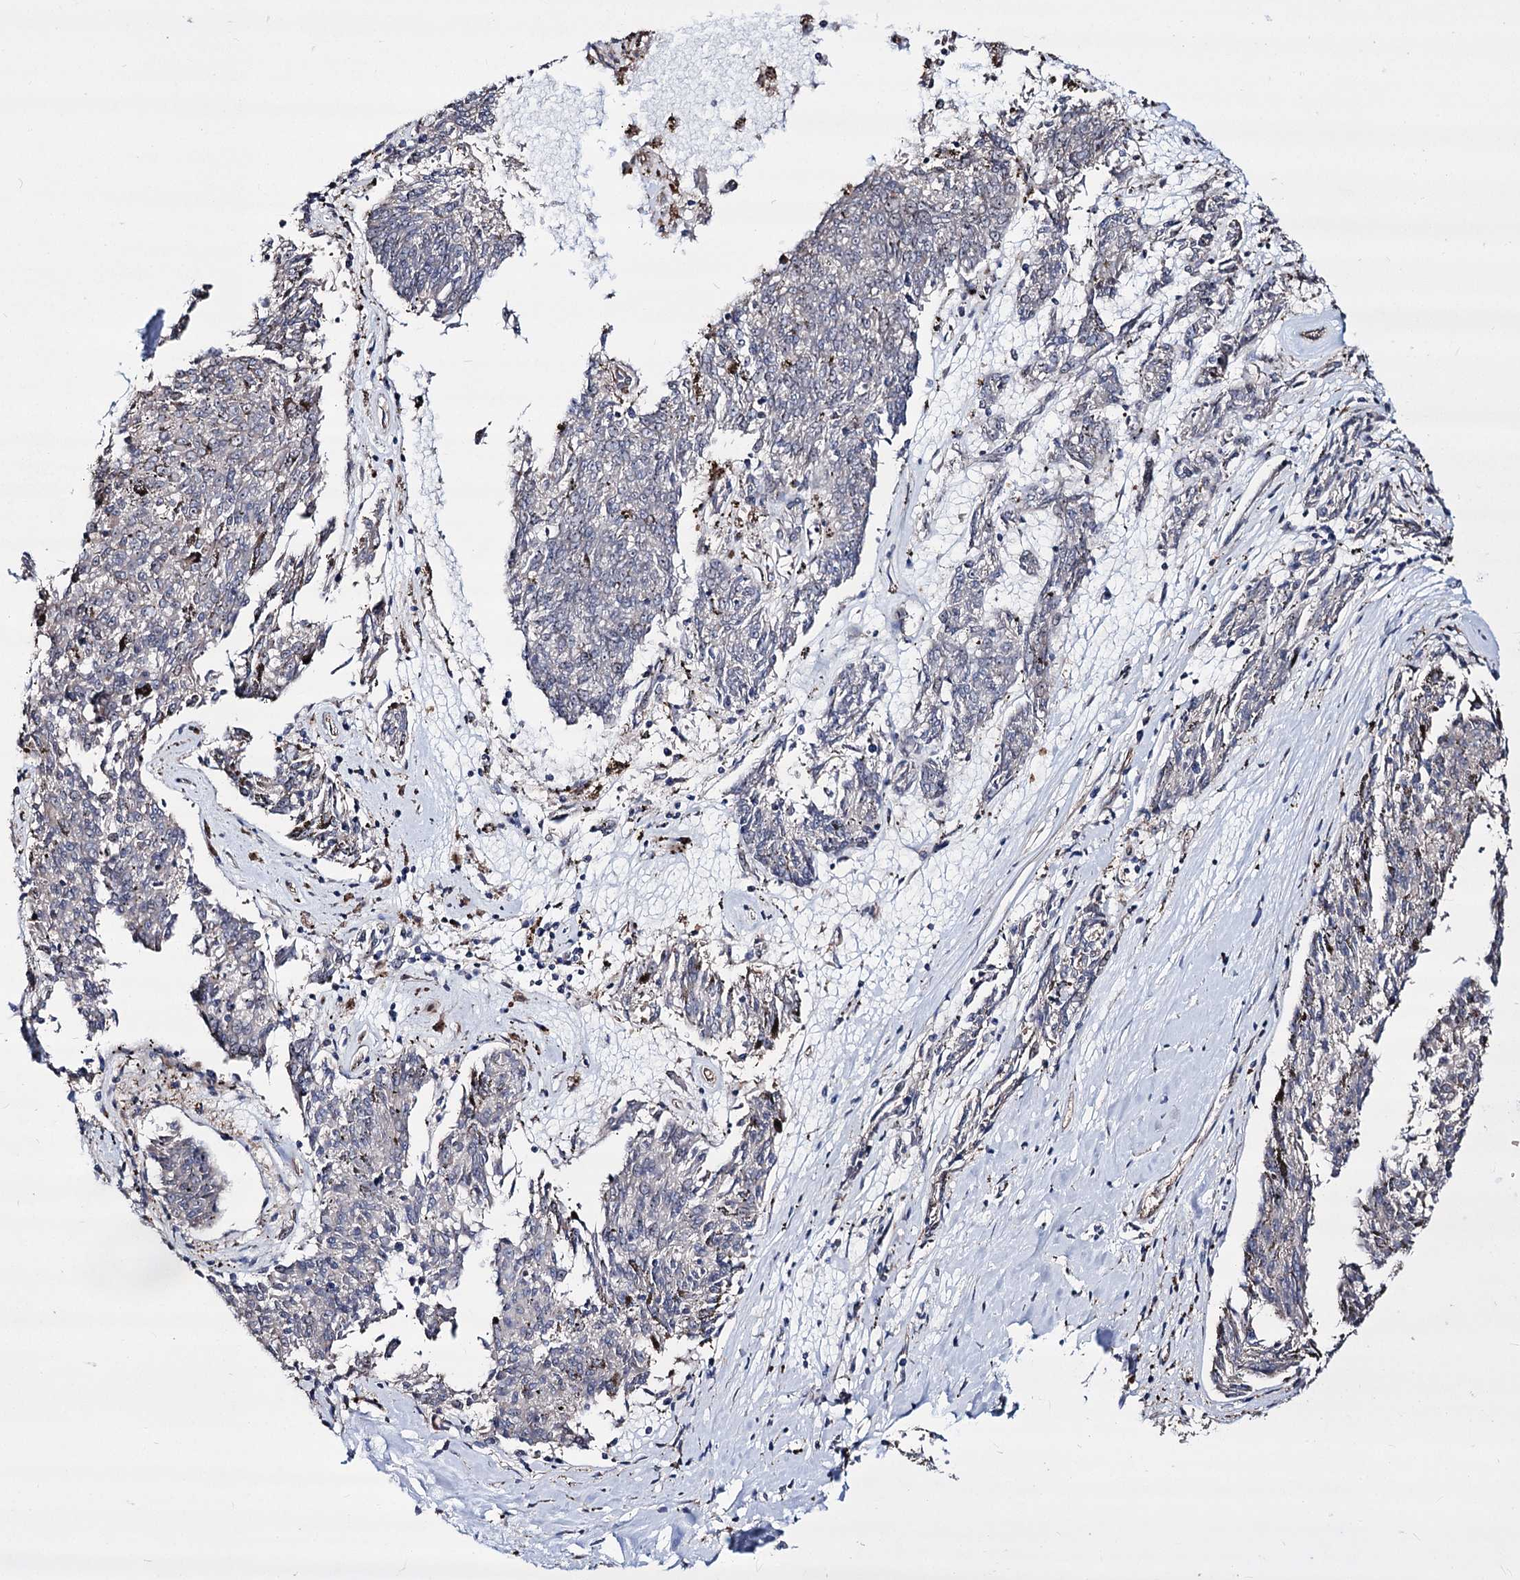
{"staining": {"intensity": "negative", "quantity": "none", "location": "none"}, "tissue": "melanoma", "cell_type": "Tumor cells", "image_type": "cancer", "snomed": [{"axis": "morphology", "description": "Malignant melanoma, NOS"}, {"axis": "topography", "description": "Skin"}], "caption": "A high-resolution photomicrograph shows immunohistochemistry staining of malignant melanoma, which shows no significant positivity in tumor cells.", "gene": "CHMP7", "patient": {"sex": "female", "age": 72}}